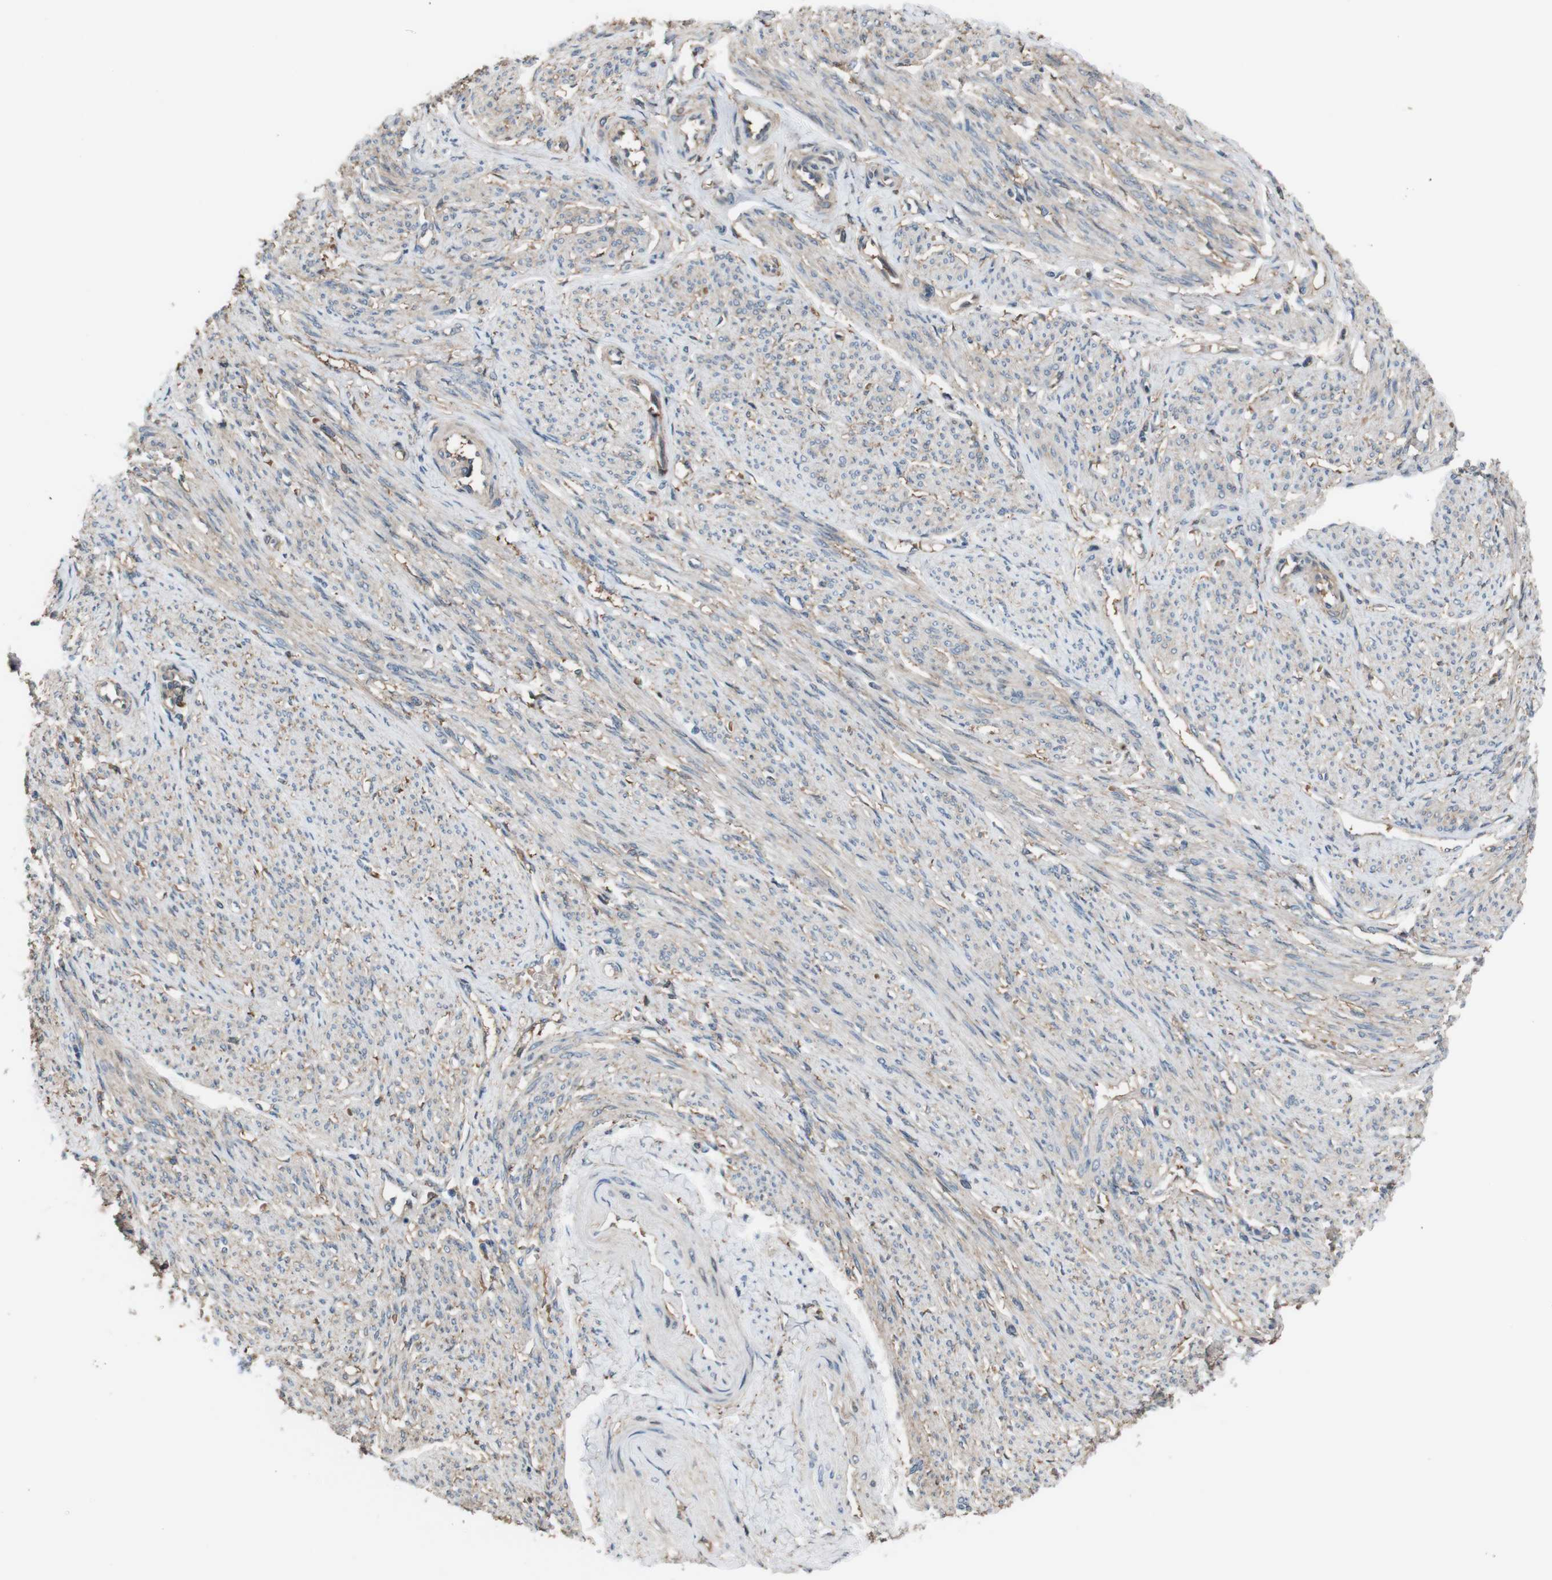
{"staining": {"intensity": "moderate", "quantity": "25%-75%", "location": "cytoplasmic/membranous"}, "tissue": "smooth muscle", "cell_type": "Smooth muscle cells", "image_type": "normal", "snomed": [{"axis": "morphology", "description": "Normal tissue, NOS"}, {"axis": "topography", "description": "Smooth muscle"}], "caption": "Smooth muscle stained with IHC shows moderate cytoplasmic/membranous expression in approximately 25%-75% of smooth muscle cells. The protein of interest is shown in brown color, while the nuclei are stained blue.", "gene": "ATP2B1", "patient": {"sex": "female", "age": 65}}